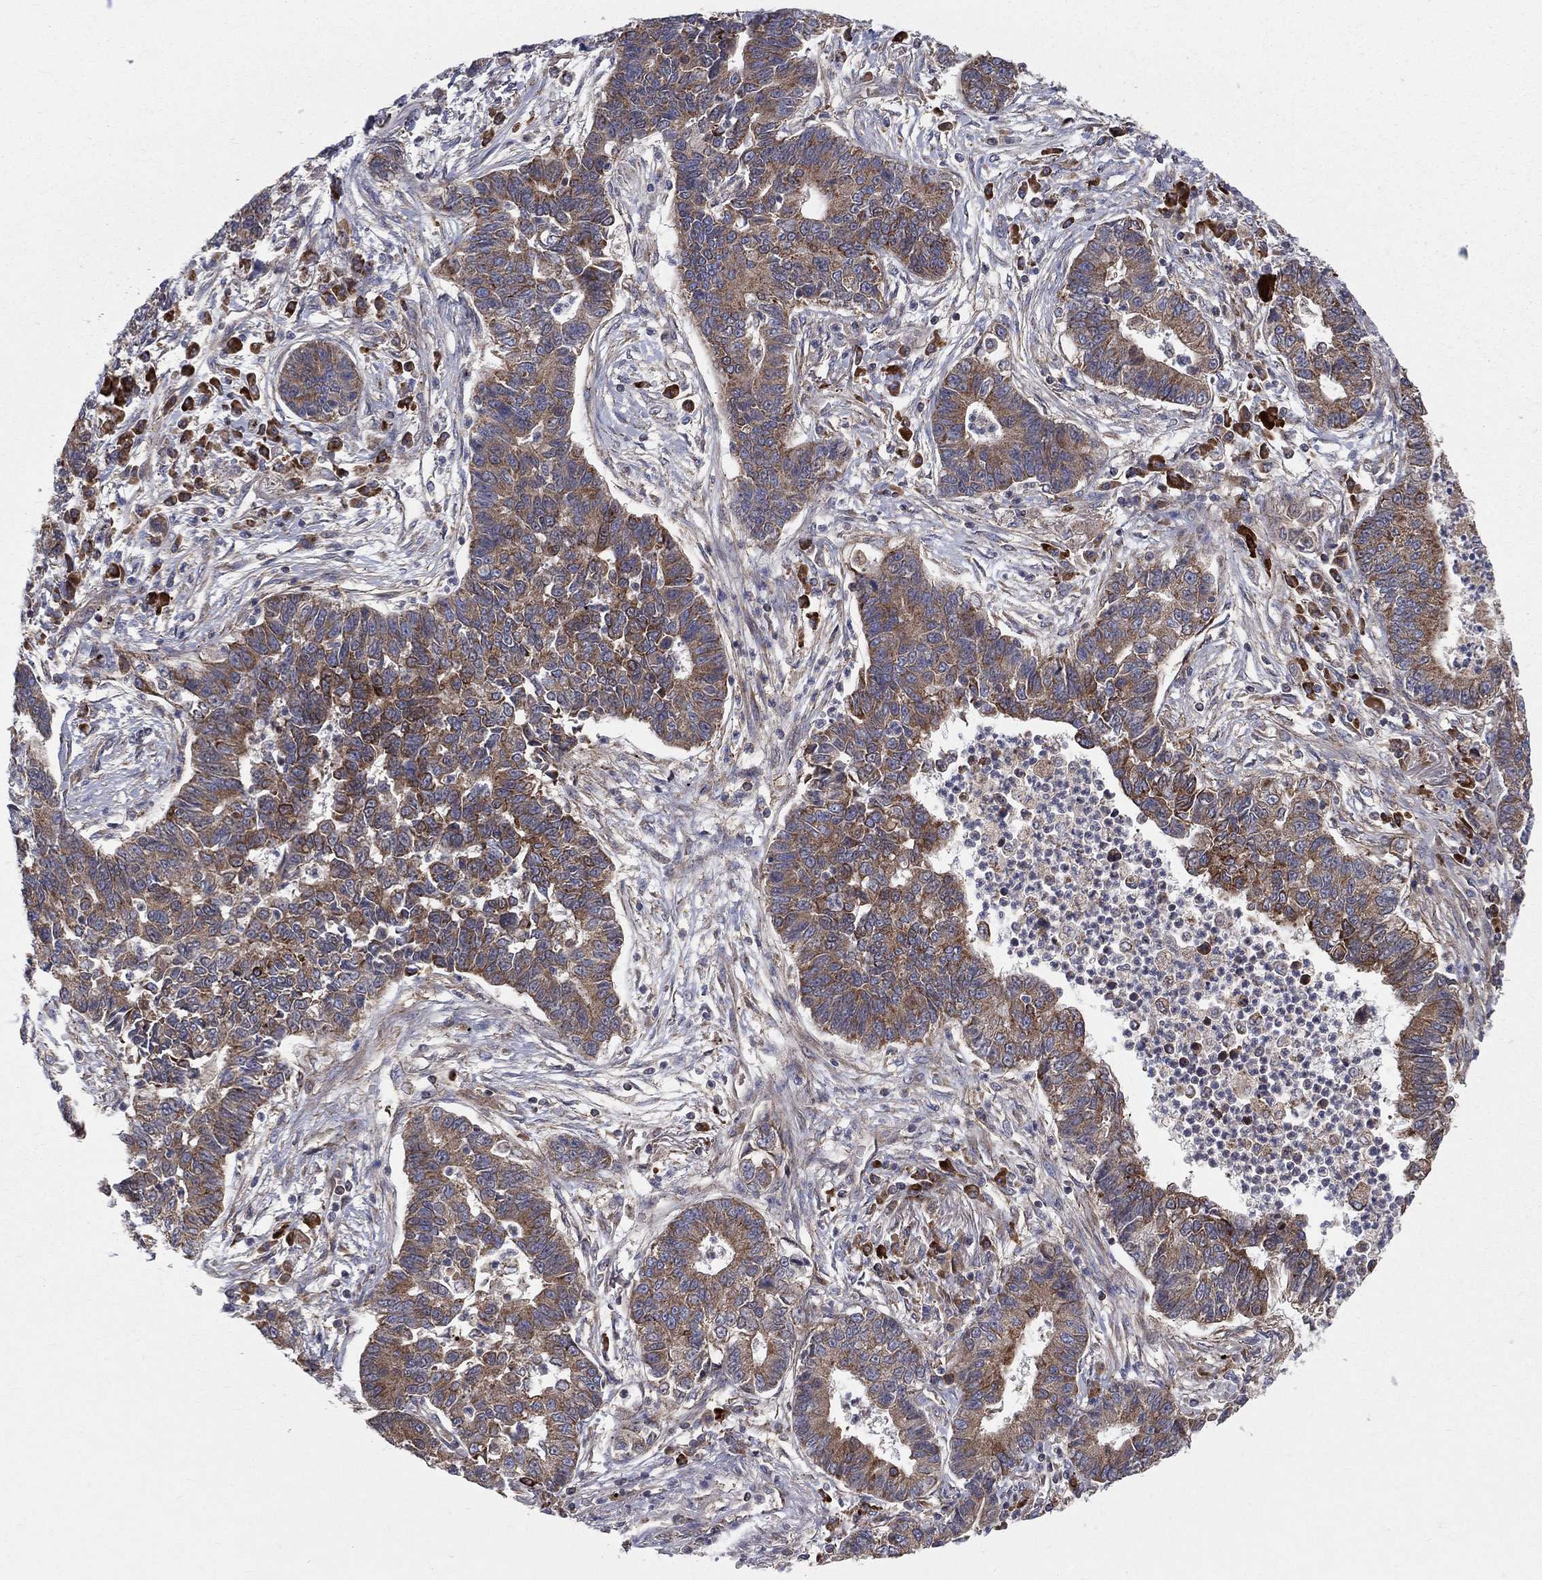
{"staining": {"intensity": "moderate", "quantity": ">75%", "location": "cytoplasmic/membranous"}, "tissue": "lung cancer", "cell_type": "Tumor cells", "image_type": "cancer", "snomed": [{"axis": "morphology", "description": "Adenocarcinoma, NOS"}, {"axis": "topography", "description": "Lung"}], "caption": "This is a histology image of immunohistochemistry staining of adenocarcinoma (lung), which shows moderate positivity in the cytoplasmic/membranous of tumor cells.", "gene": "MIX23", "patient": {"sex": "female", "age": 57}}